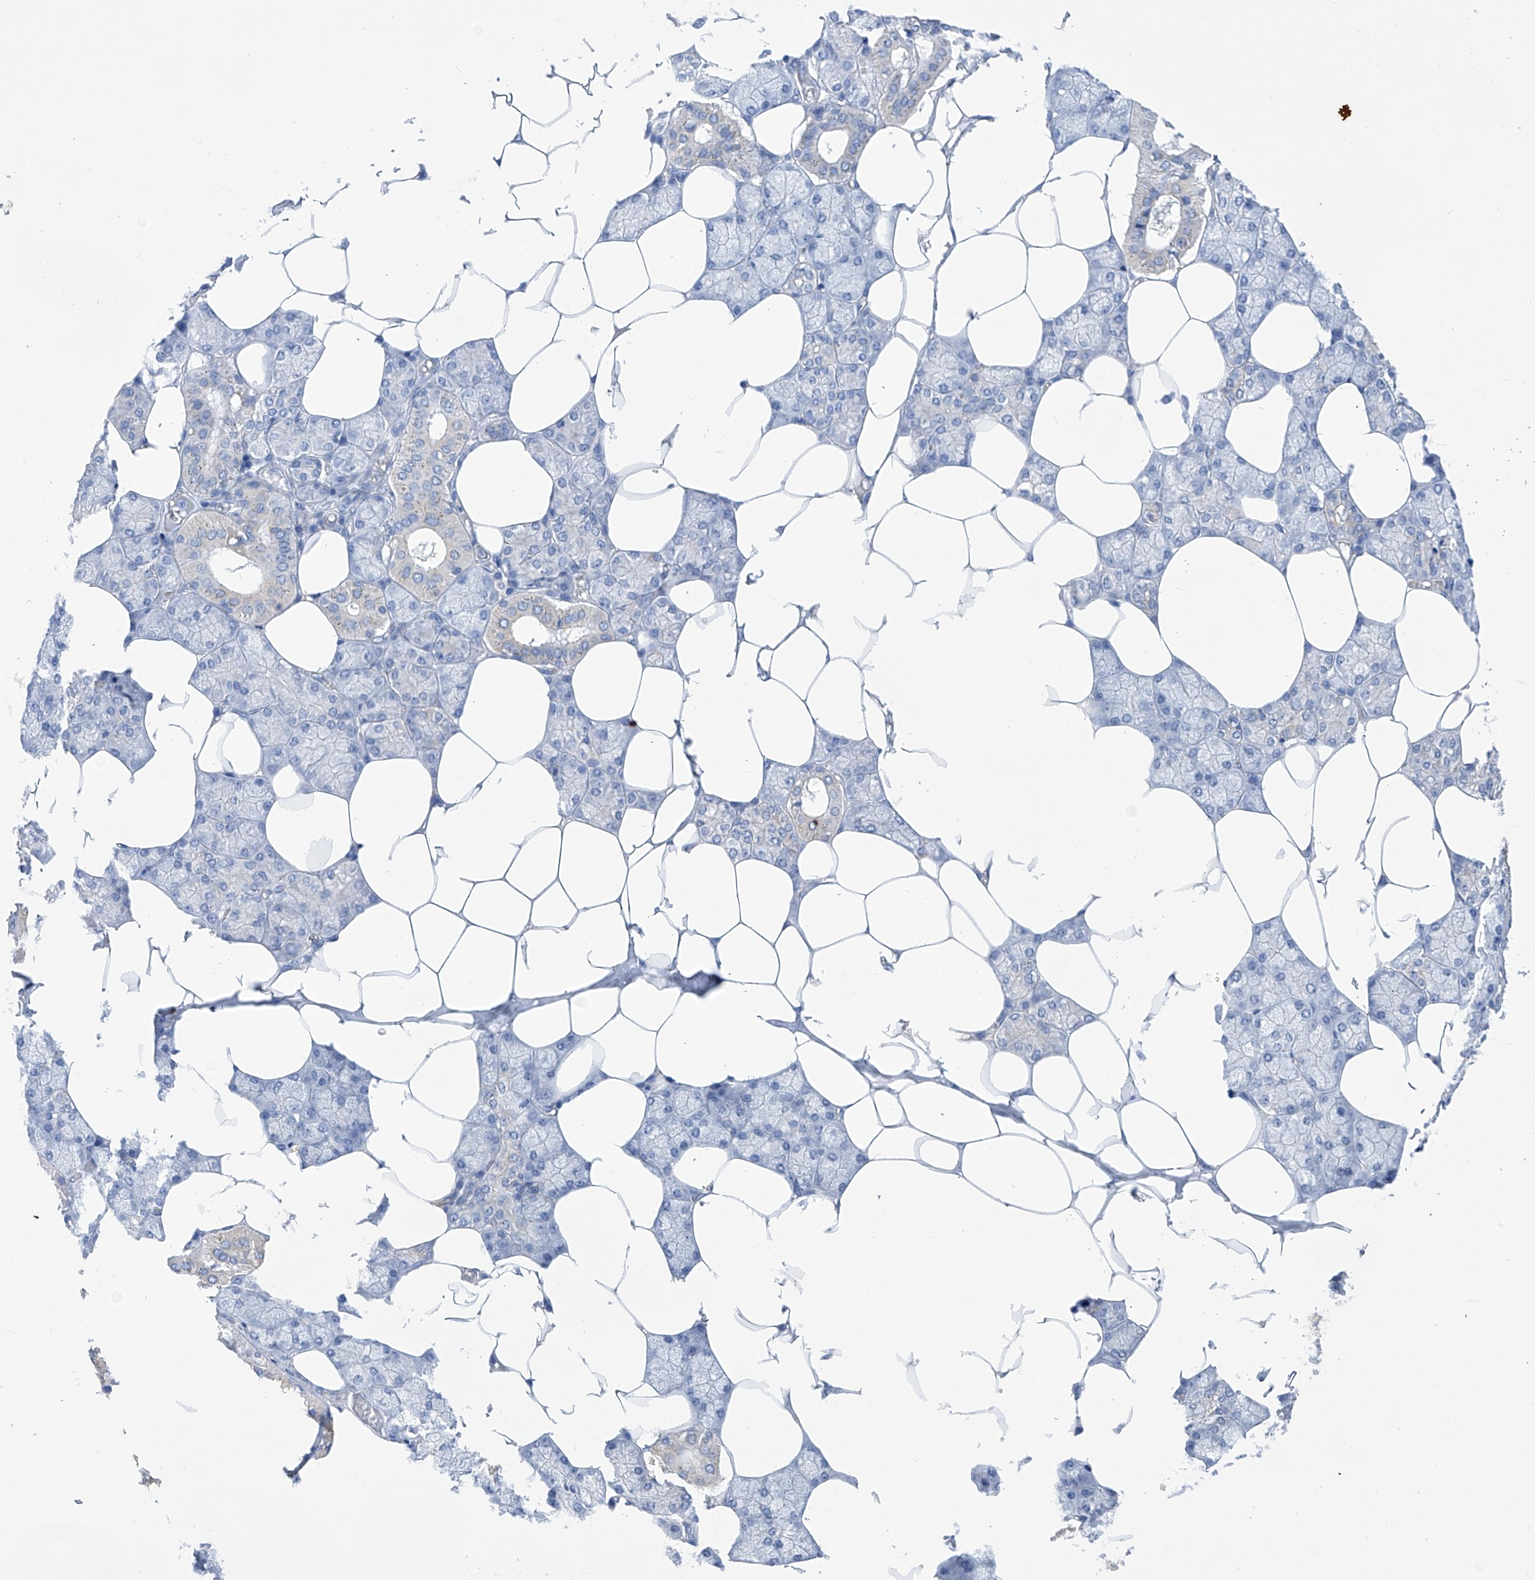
{"staining": {"intensity": "moderate", "quantity": "<25%", "location": "cytoplasmic/membranous"}, "tissue": "salivary gland", "cell_type": "Glandular cells", "image_type": "normal", "snomed": [{"axis": "morphology", "description": "Normal tissue, NOS"}, {"axis": "topography", "description": "Salivary gland"}], "caption": "Glandular cells demonstrate low levels of moderate cytoplasmic/membranous positivity in approximately <25% of cells in benign human salivary gland.", "gene": "KIFC2", "patient": {"sex": "male", "age": 62}}